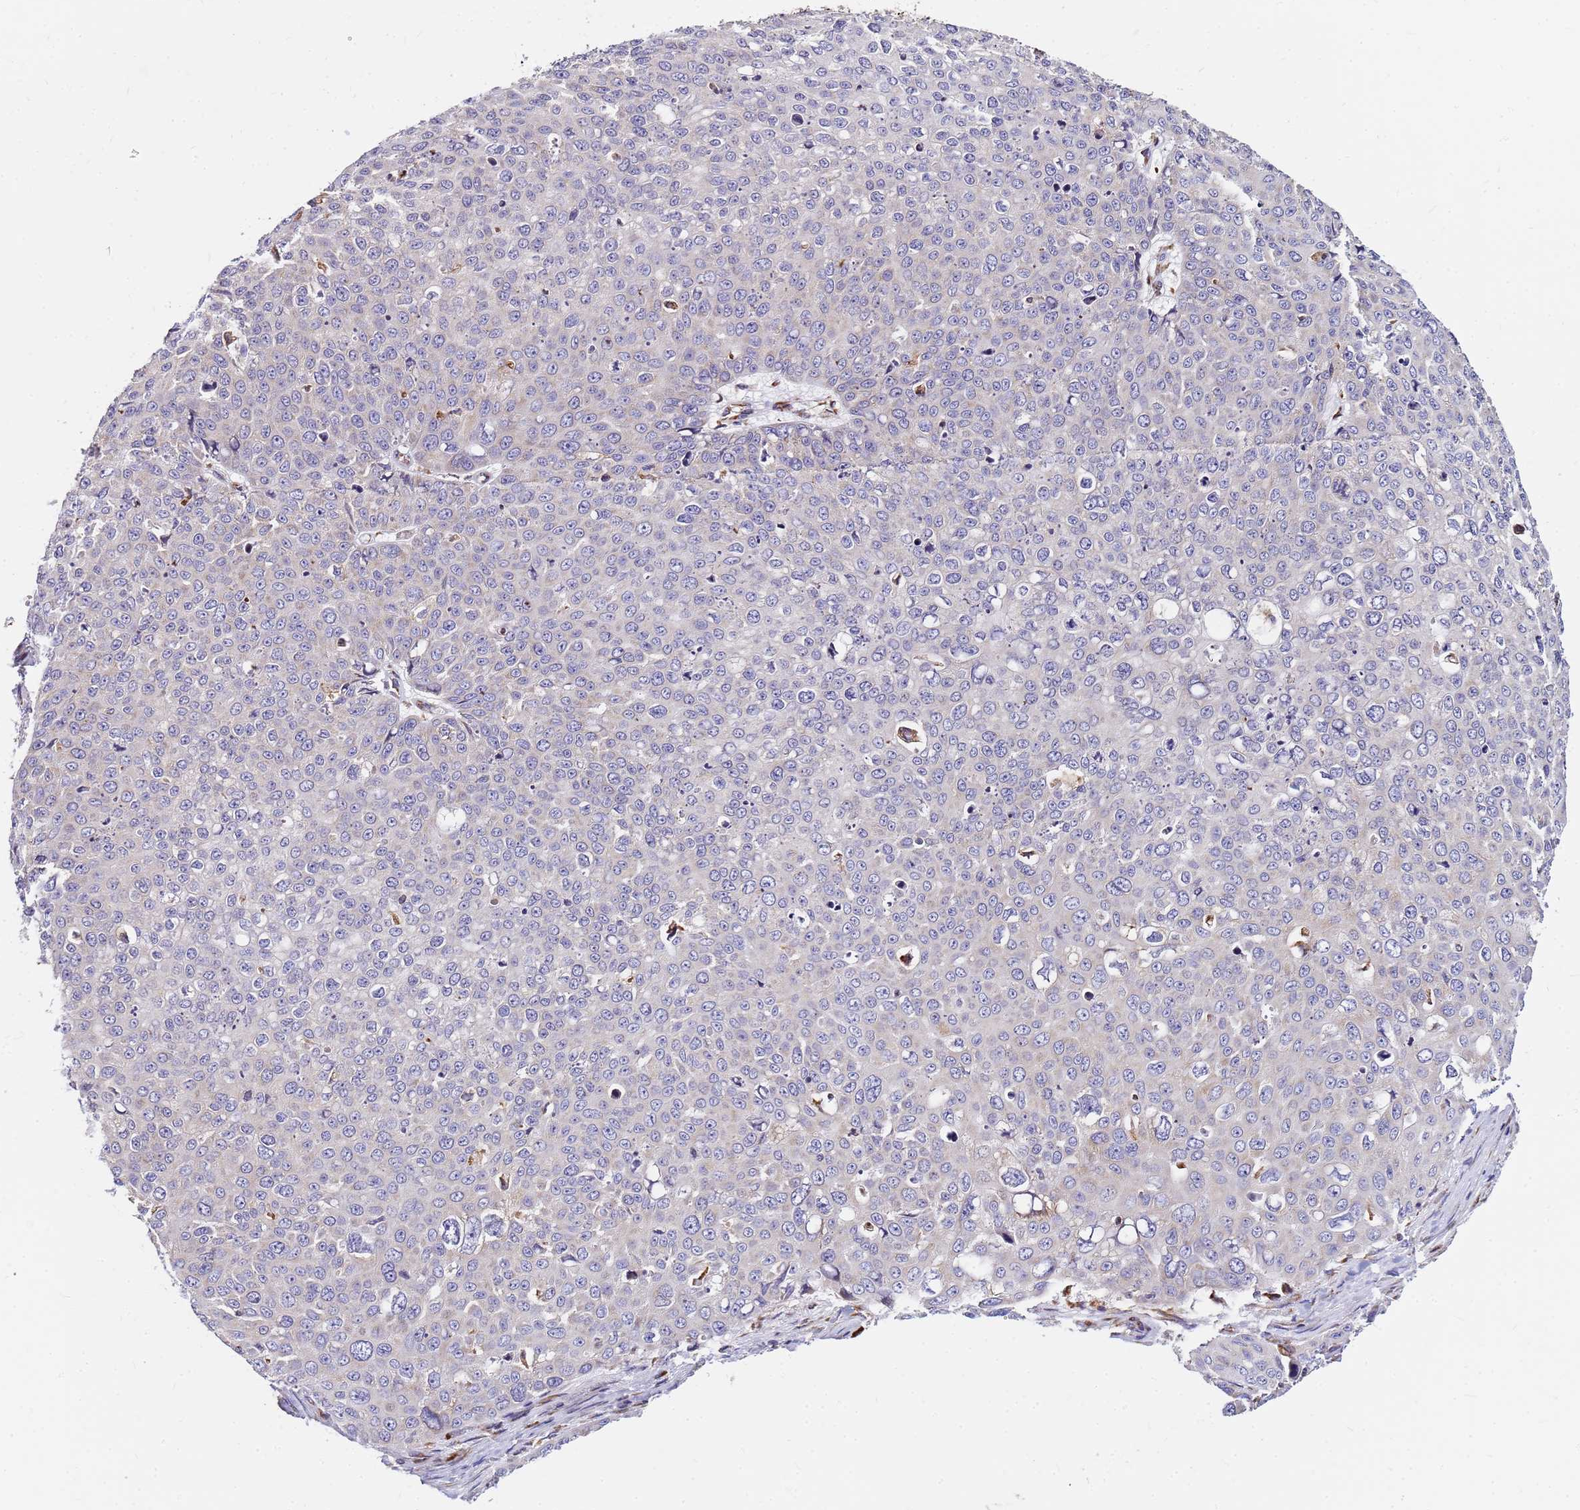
{"staining": {"intensity": "negative", "quantity": "none", "location": "none"}, "tissue": "skin cancer", "cell_type": "Tumor cells", "image_type": "cancer", "snomed": [{"axis": "morphology", "description": "Squamous cell carcinoma, NOS"}, {"axis": "topography", "description": "Skin"}], "caption": "A high-resolution image shows immunohistochemistry (IHC) staining of skin cancer, which displays no significant positivity in tumor cells. (DAB immunohistochemistry (IHC), high magnification).", "gene": "SSR4", "patient": {"sex": "male", "age": 71}}